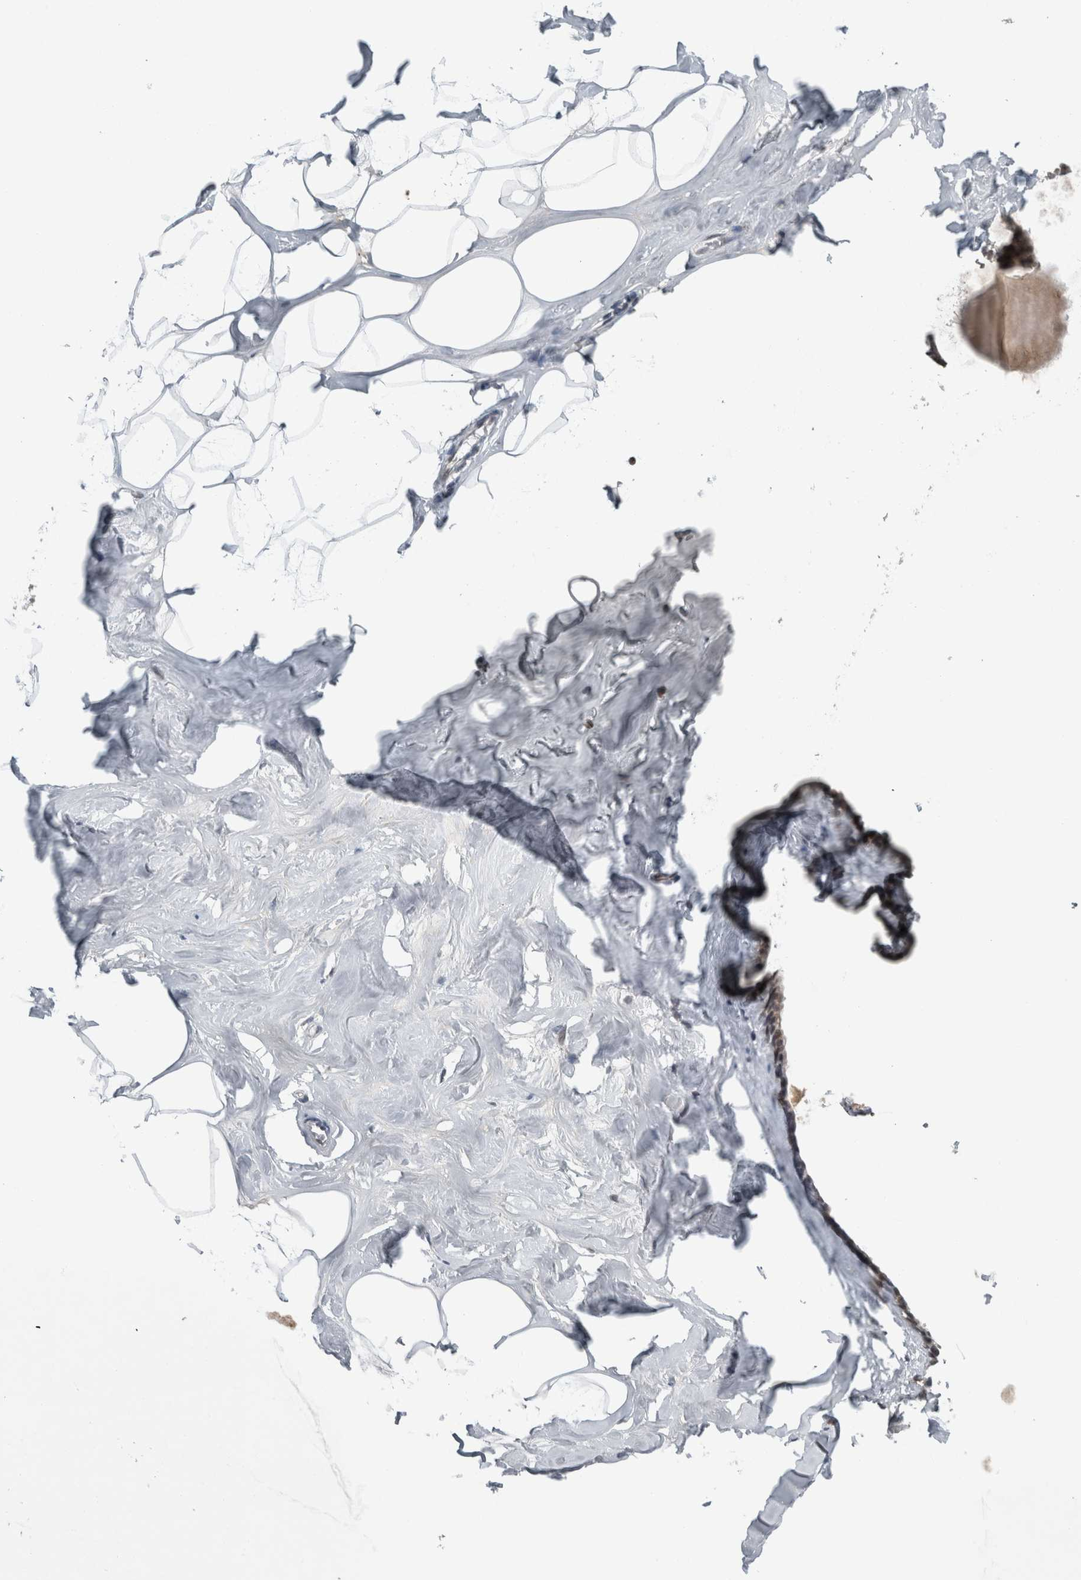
{"staining": {"intensity": "negative", "quantity": "none", "location": "none"}, "tissue": "adipose tissue", "cell_type": "Adipocytes", "image_type": "normal", "snomed": [{"axis": "morphology", "description": "Normal tissue, NOS"}, {"axis": "morphology", "description": "Fibrosis, NOS"}, {"axis": "topography", "description": "Breast"}, {"axis": "topography", "description": "Adipose tissue"}], "caption": "DAB immunohistochemical staining of benign human adipose tissue reveals no significant staining in adipocytes.", "gene": "SPAG7", "patient": {"sex": "female", "age": 39}}